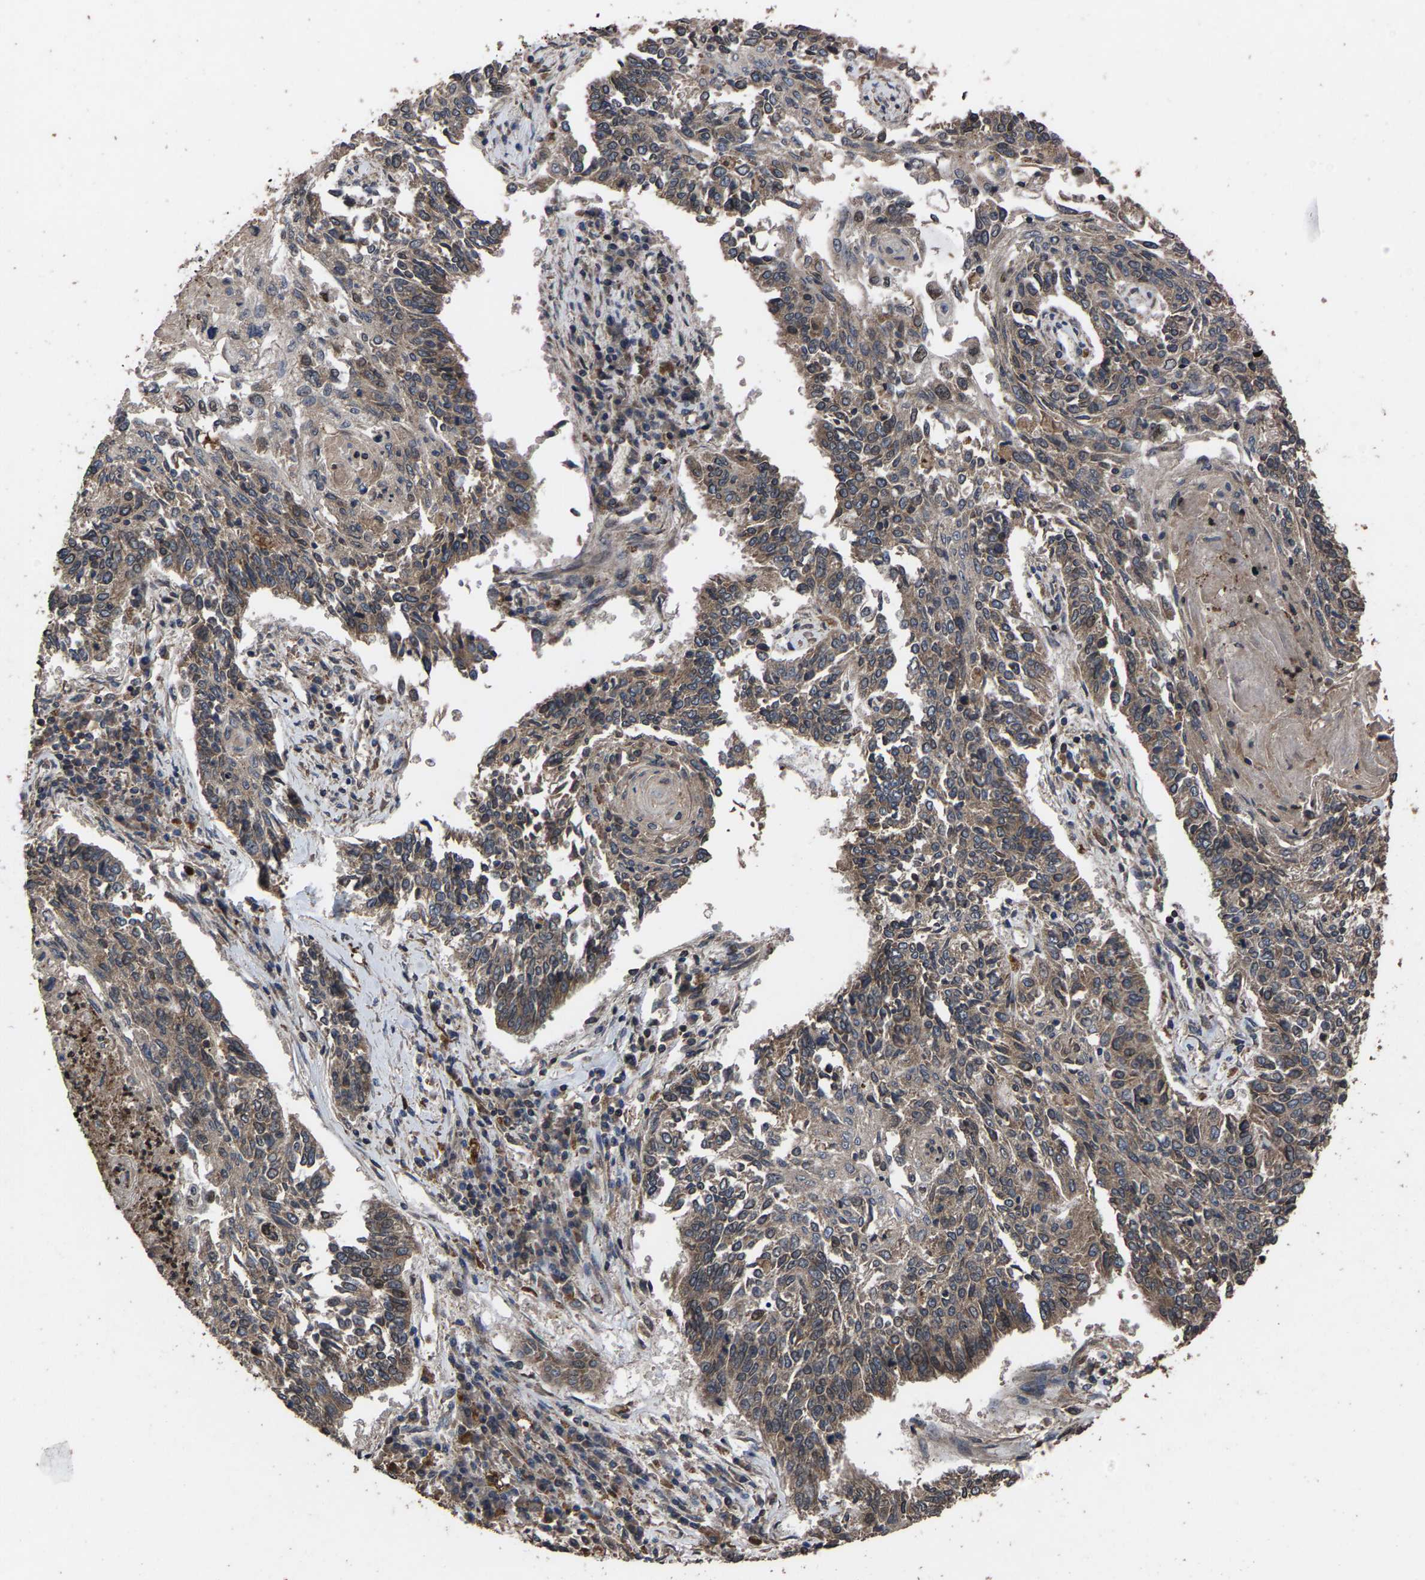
{"staining": {"intensity": "weak", "quantity": ">75%", "location": "cytoplasmic/membranous"}, "tissue": "lung cancer", "cell_type": "Tumor cells", "image_type": "cancer", "snomed": [{"axis": "morphology", "description": "Normal tissue, NOS"}, {"axis": "morphology", "description": "Squamous cell carcinoma, NOS"}, {"axis": "topography", "description": "Cartilage tissue"}, {"axis": "topography", "description": "Bronchus"}, {"axis": "topography", "description": "Lung"}], "caption": "Protein staining reveals weak cytoplasmic/membranous positivity in about >75% of tumor cells in lung cancer.", "gene": "HAUS6", "patient": {"sex": "female", "age": 49}}